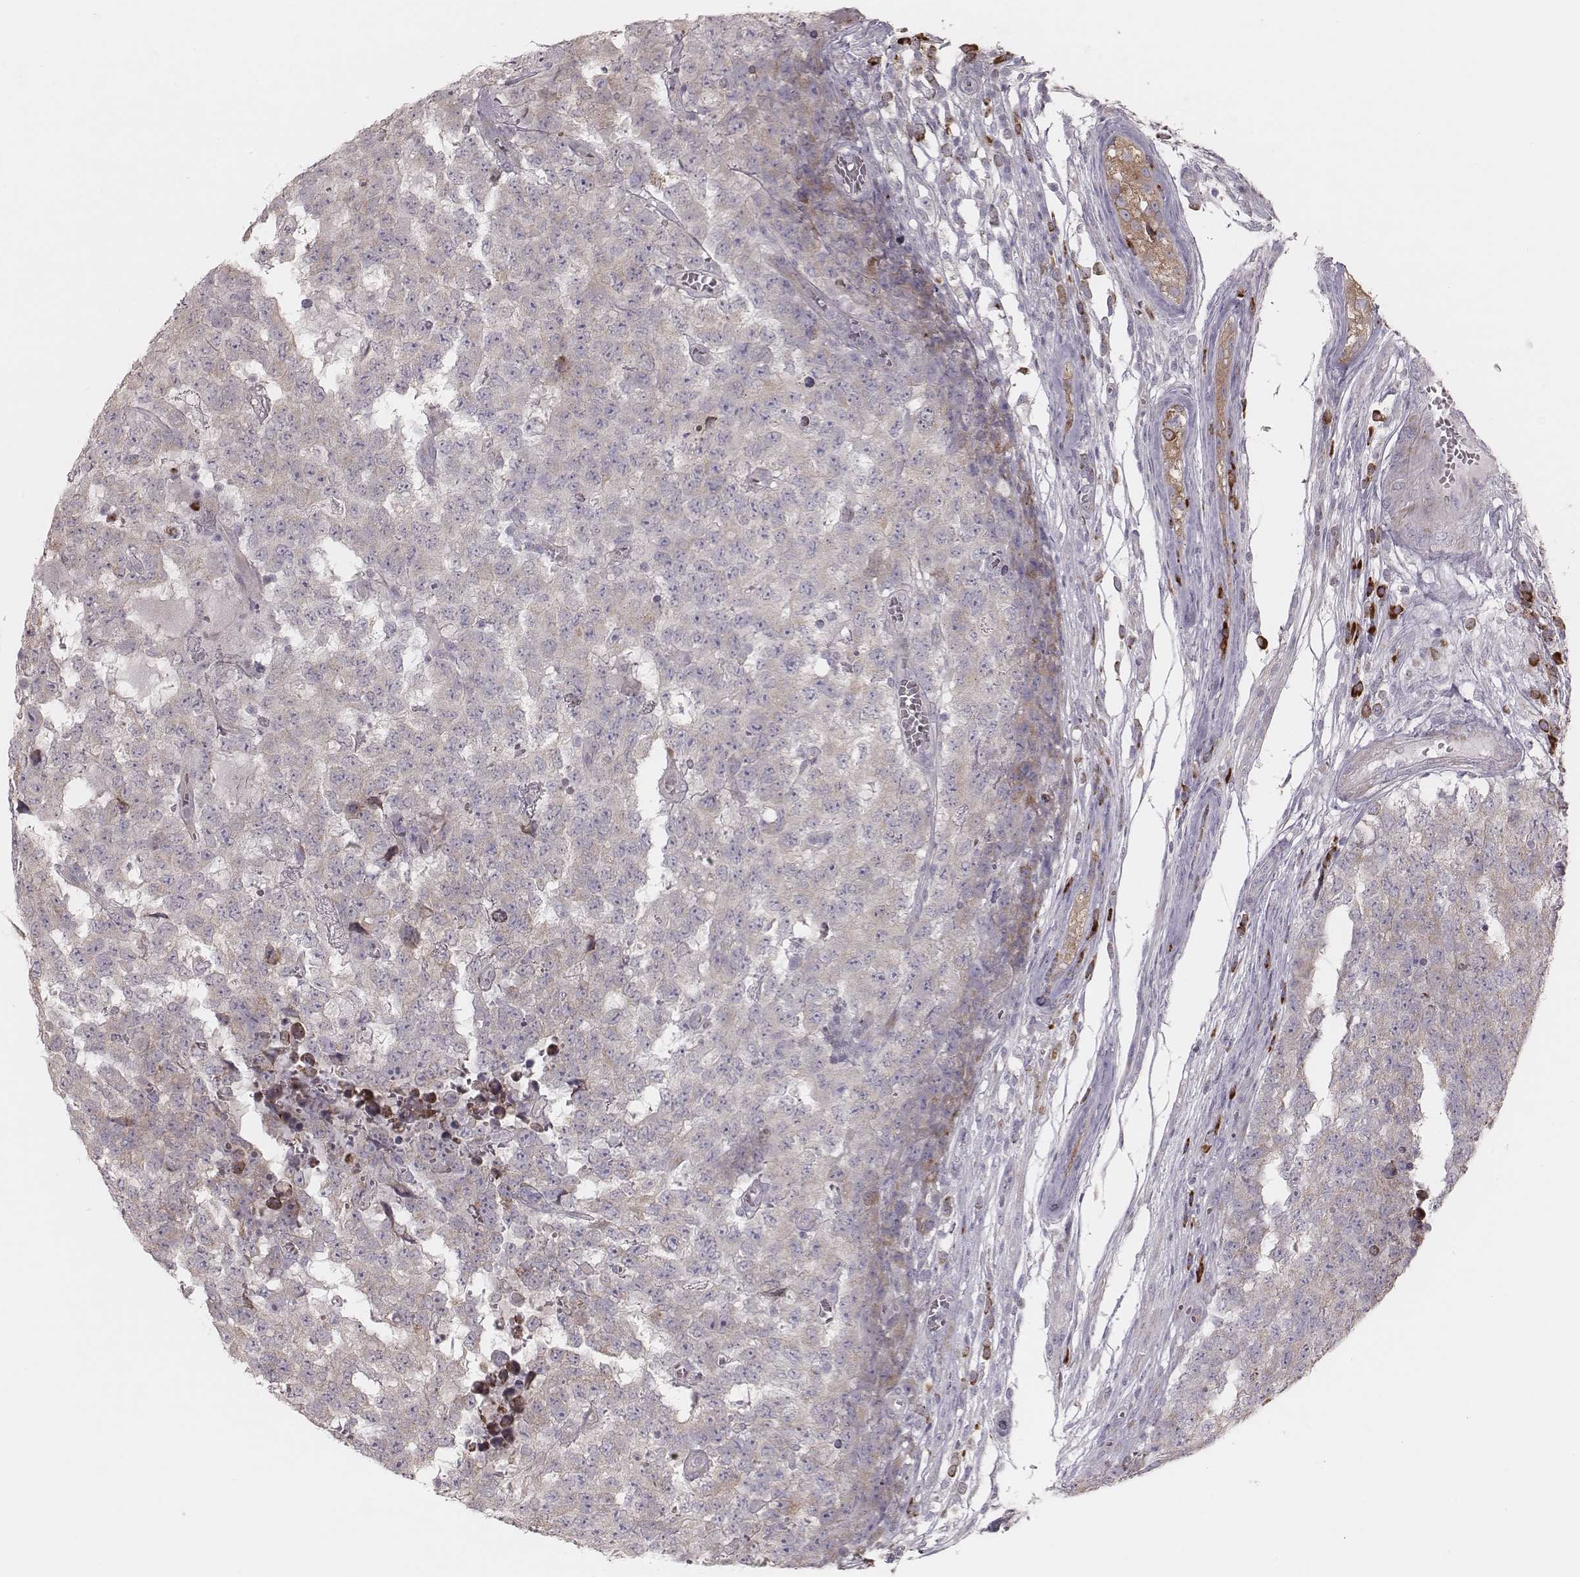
{"staining": {"intensity": "weak", "quantity": "25%-75%", "location": "cytoplasmic/membranous"}, "tissue": "testis cancer", "cell_type": "Tumor cells", "image_type": "cancer", "snomed": [{"axis": "morphology", "description": "Carcinoma, Embryonal, NOS"}, {"axis": "topography", "description": "Testis"}], "caption": "High-power microscopy captured an immunohistochemistry photomicrograph of testis cancer (embryonal carcinoma), revealing weak cytoplasmic/membranous expression in approximately 25%-75% of tumor cells.", "gene": "KIF5C", "patient": {"sex": "male", "age": 23}}